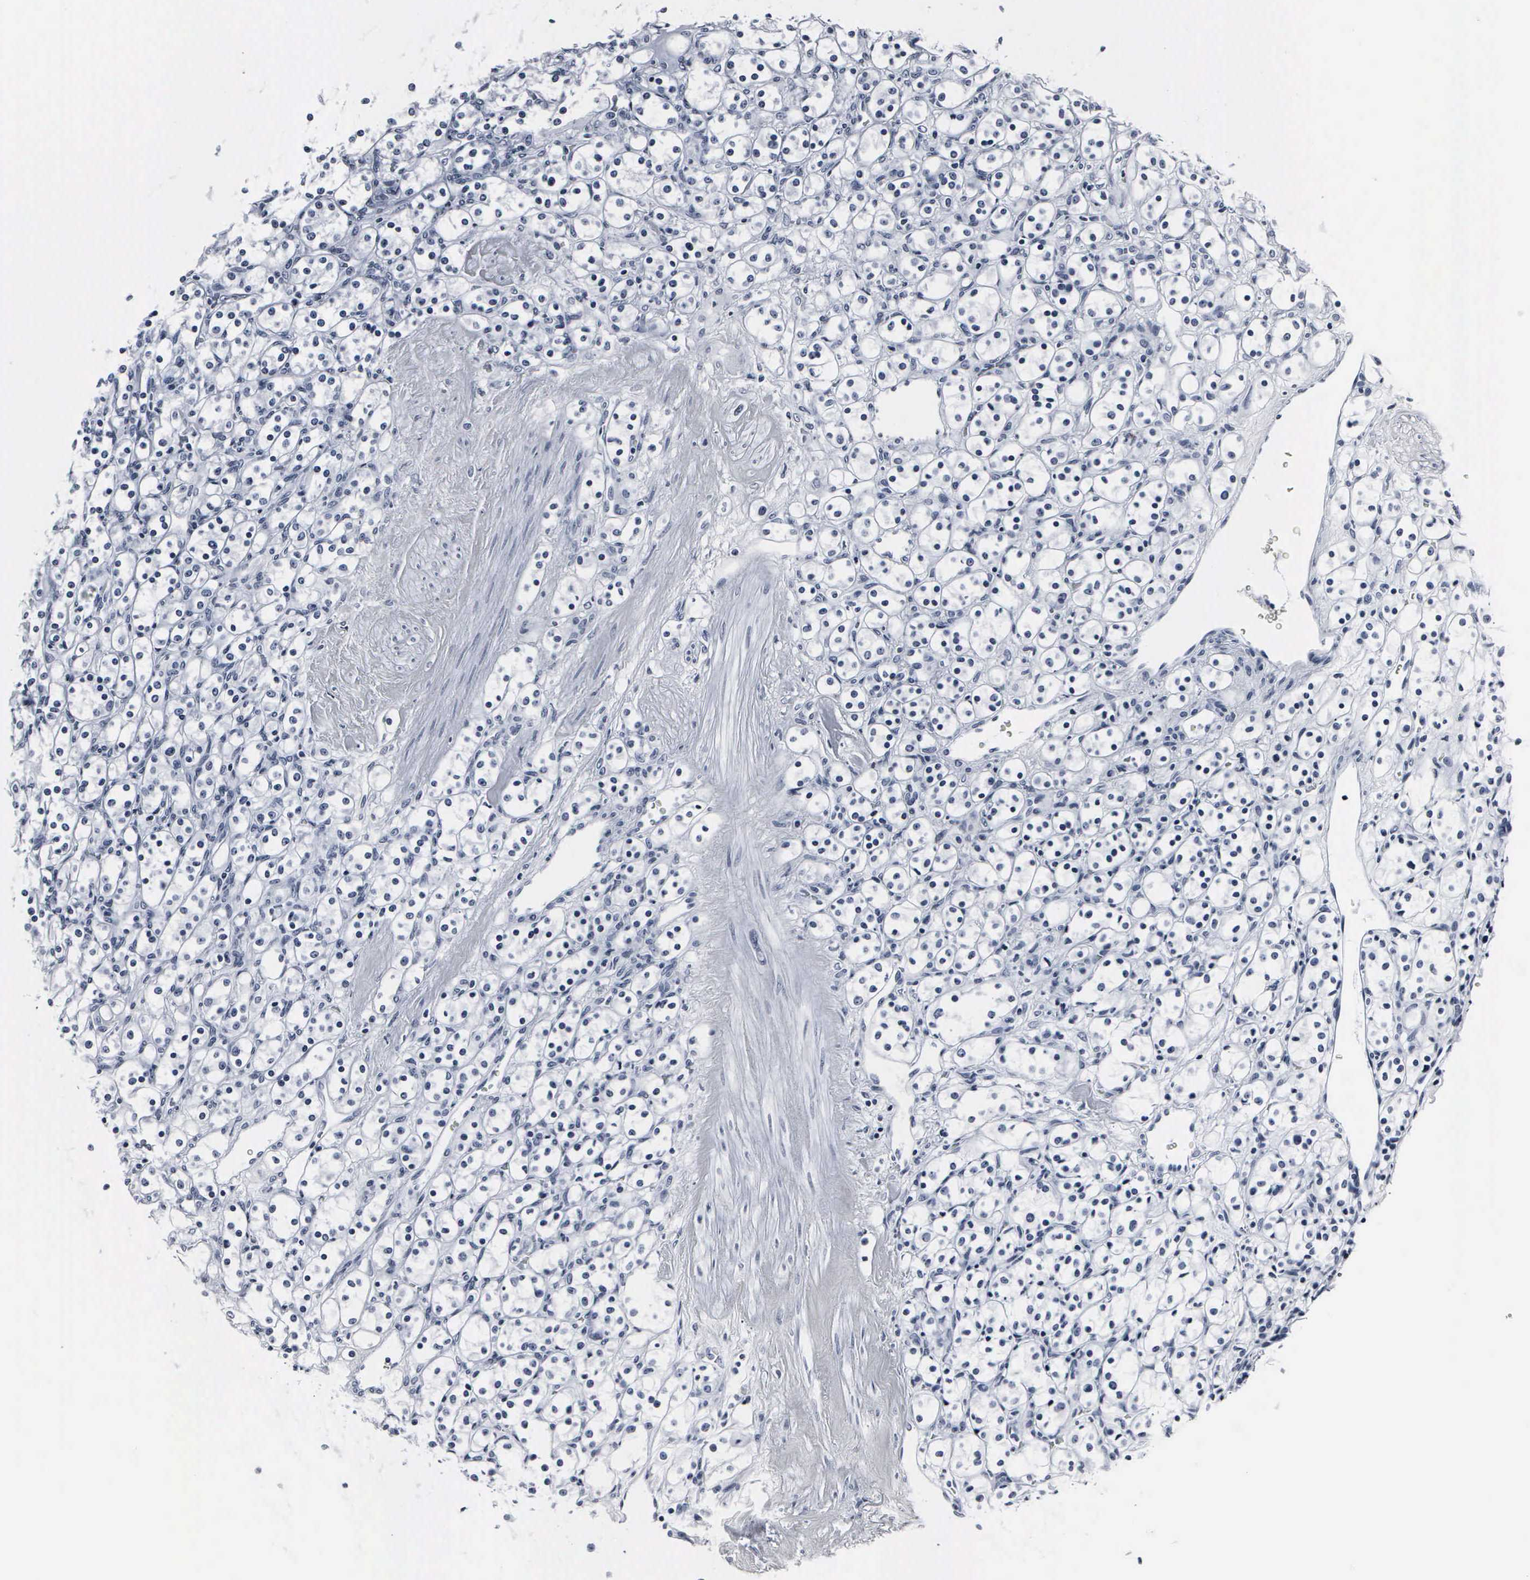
{"staining": {"intensity": "negative", "quantity": "none", "location": "none"}, "tissue": "renal cancer", "cell_type": "Tumor cells", "image_type": "cancer", "snomed": [{"axis": "morphology", "description": "Adenocarcinoma, NOS"}, {"axis": "topography", "description": "Kidney"}], "caption": "The IHC photomicrograph has no significant positivity in tumor cells of renal adenocarcinoma tissue. (Stains: DAB (3,3'-diaminobenzidine) immunohistochemistry with hematoxylin counter stain, Microscopy: brightfield microscopy at high magnification).", "gene": "DGCR2", "patient": {"sex": "male", "age": 77}}